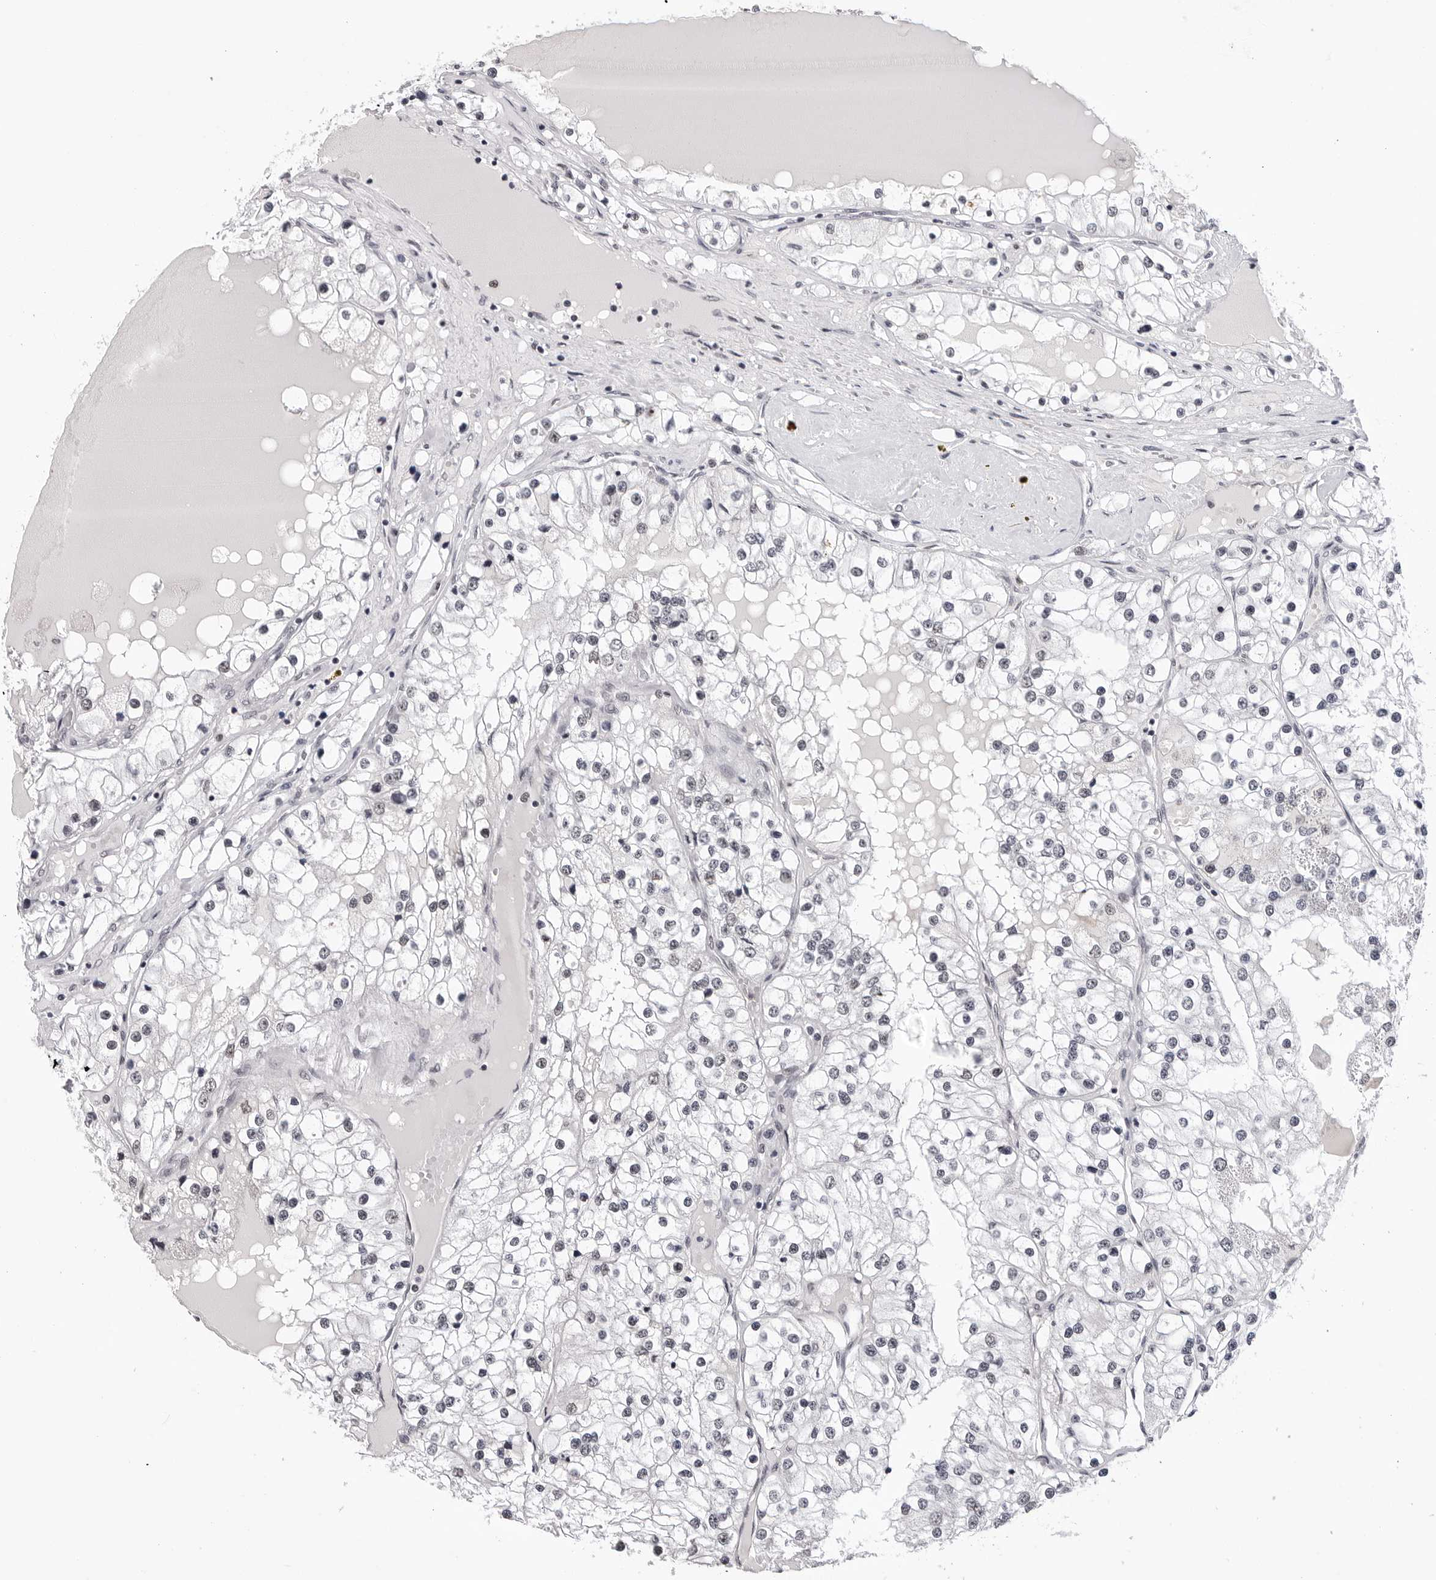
{"staining": {"intensity": "negative", "quantity": "none", "location": "none"}, "tissue": "renal cancer", "cell_type": "Tumor cells", "image_type": "cancer", "snomed": [{"axis": "morphology", "description": "Adenocarcinoma, NOS"}, {"axis": "topography", "description": "Kidney"}], "caption": "A micrograph of human adenocarcinoma (renal) is negative for staining in tumor cells.", "gene": "SF3B4", "patient": {"sex": "male", "age": 68}}